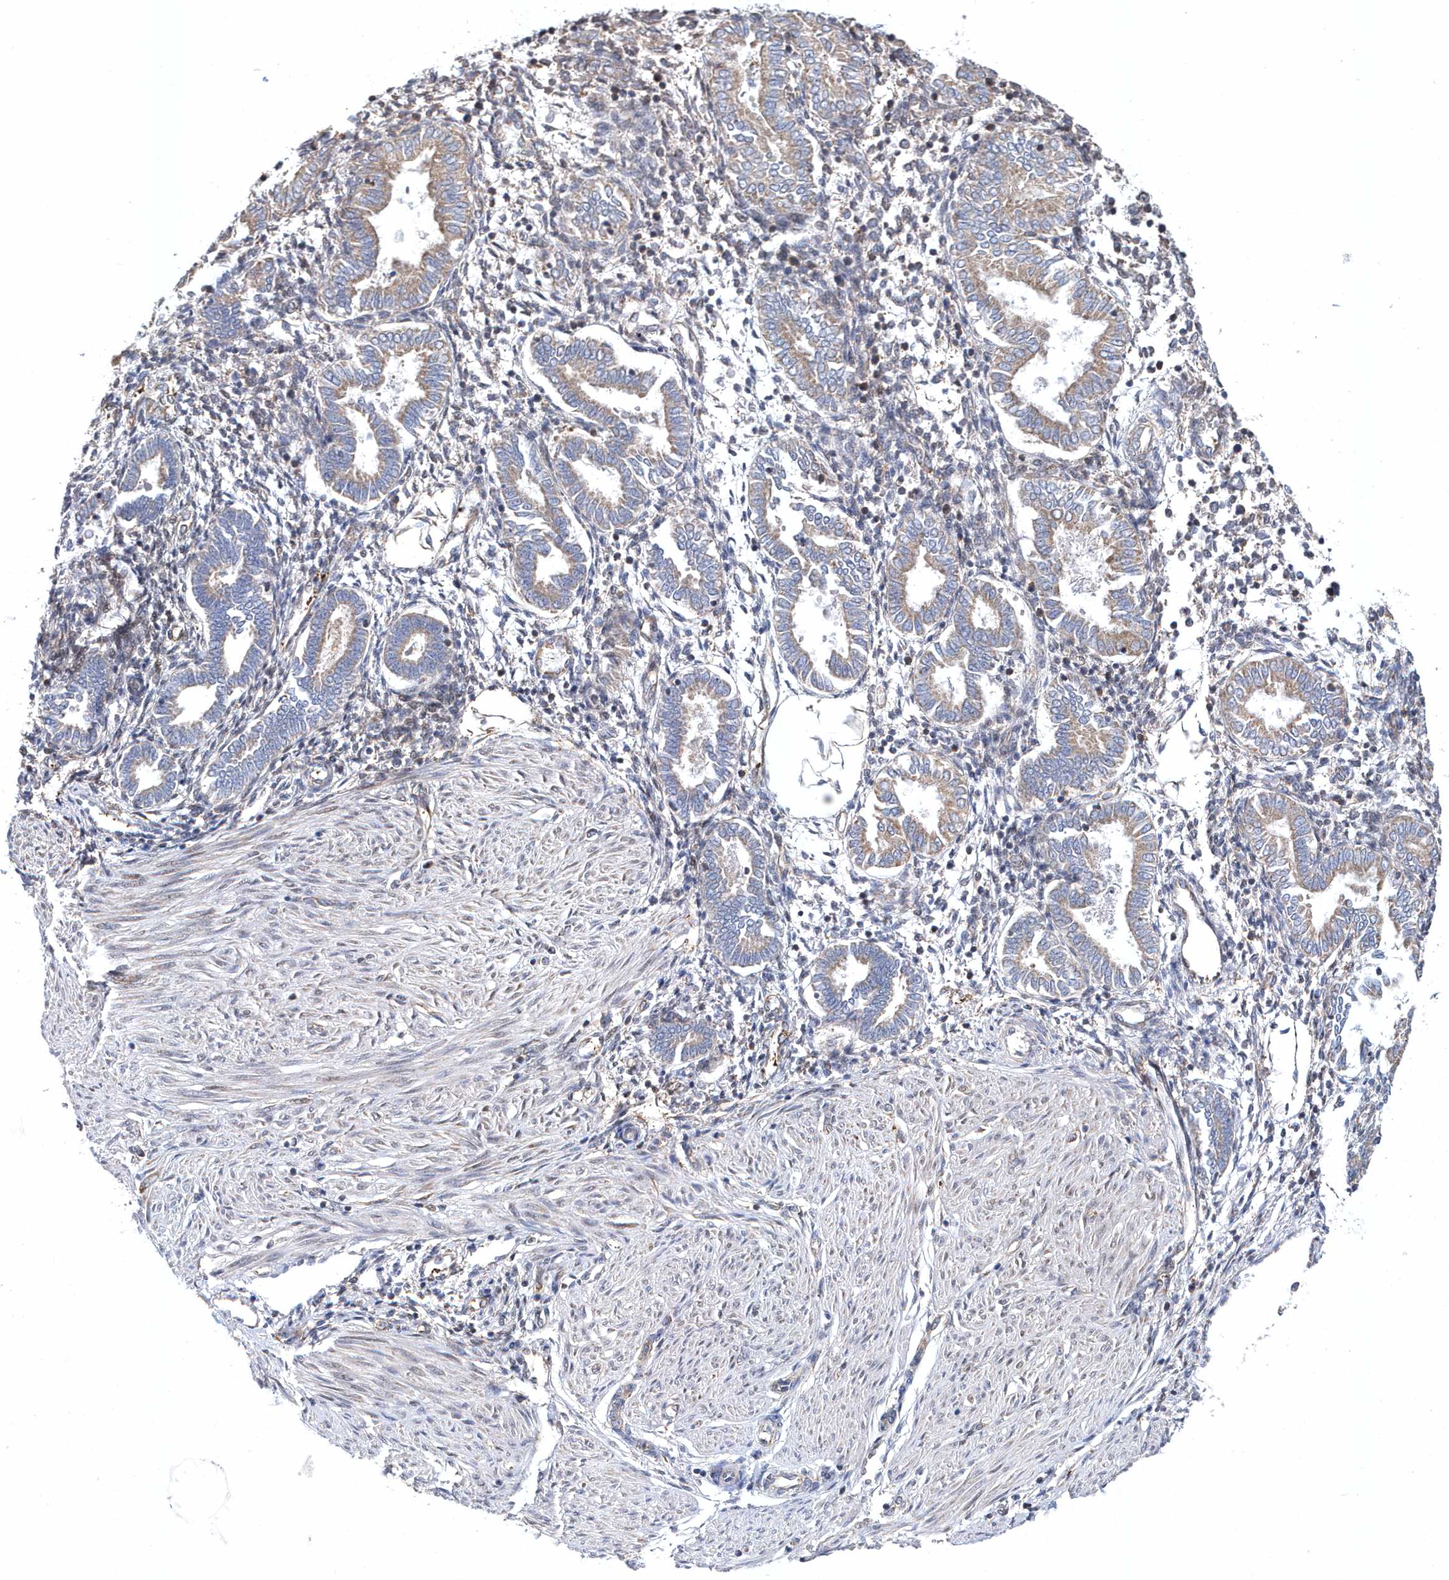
{"staining": {"intensity": "negative", "quantity": "none", "location": "none"}, "tissue": "endometrium", "cell_type": "Cells in endometrial stroma", "image_type": "normal", "snomed": [{"axis": "morphology", "description": "Normal tissue, NOS"}, {"axis": "topography", "description": "Endometrium"}], "caption": "Immunohistochemical staining of benign endometrium reveals no significant expression in cells in endometrial stroma.", "gene": "JKAMP", "patient": {"sex": "female", "age": 53}}